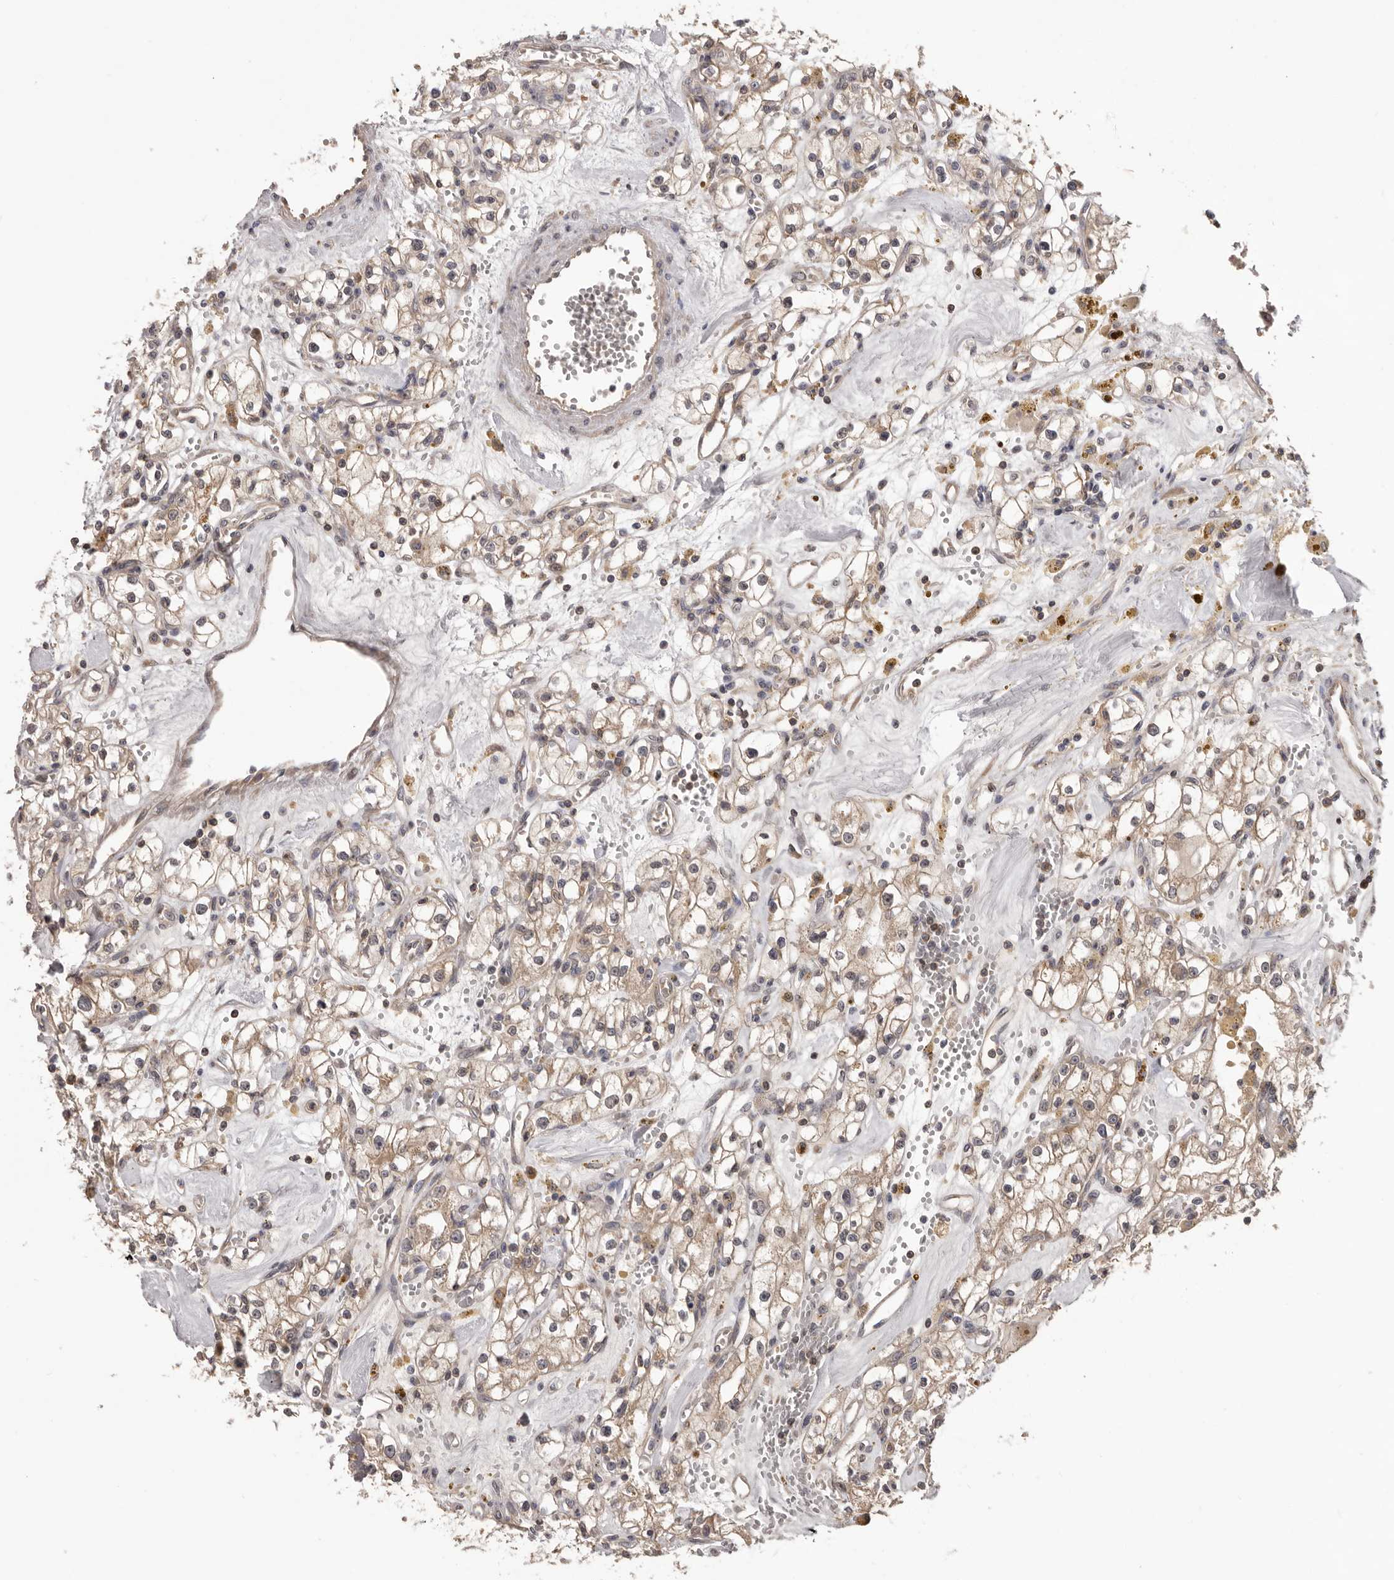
{"staining": {"intensity": "weak", "quantity": ">75%", "location": "cytoplasmic/membranous"}, "tissue": "renal cancer", "cell_type": "Tumor cells", "image_type": "cancer", "snomed": [{"axis": "morphology", "description": "Adenocarcinoma, NOS"}, {"axis": "topography", "description": "Kidney"}], "caption": "DAB immunohistochemical staining of renal adenocarcinoma exhibits weak cytoplasmic/membranous protein staining in approximately >75% of tumor cells.", "gene": "HBS1L", "patient": {"sex": "male", "age": 56}}